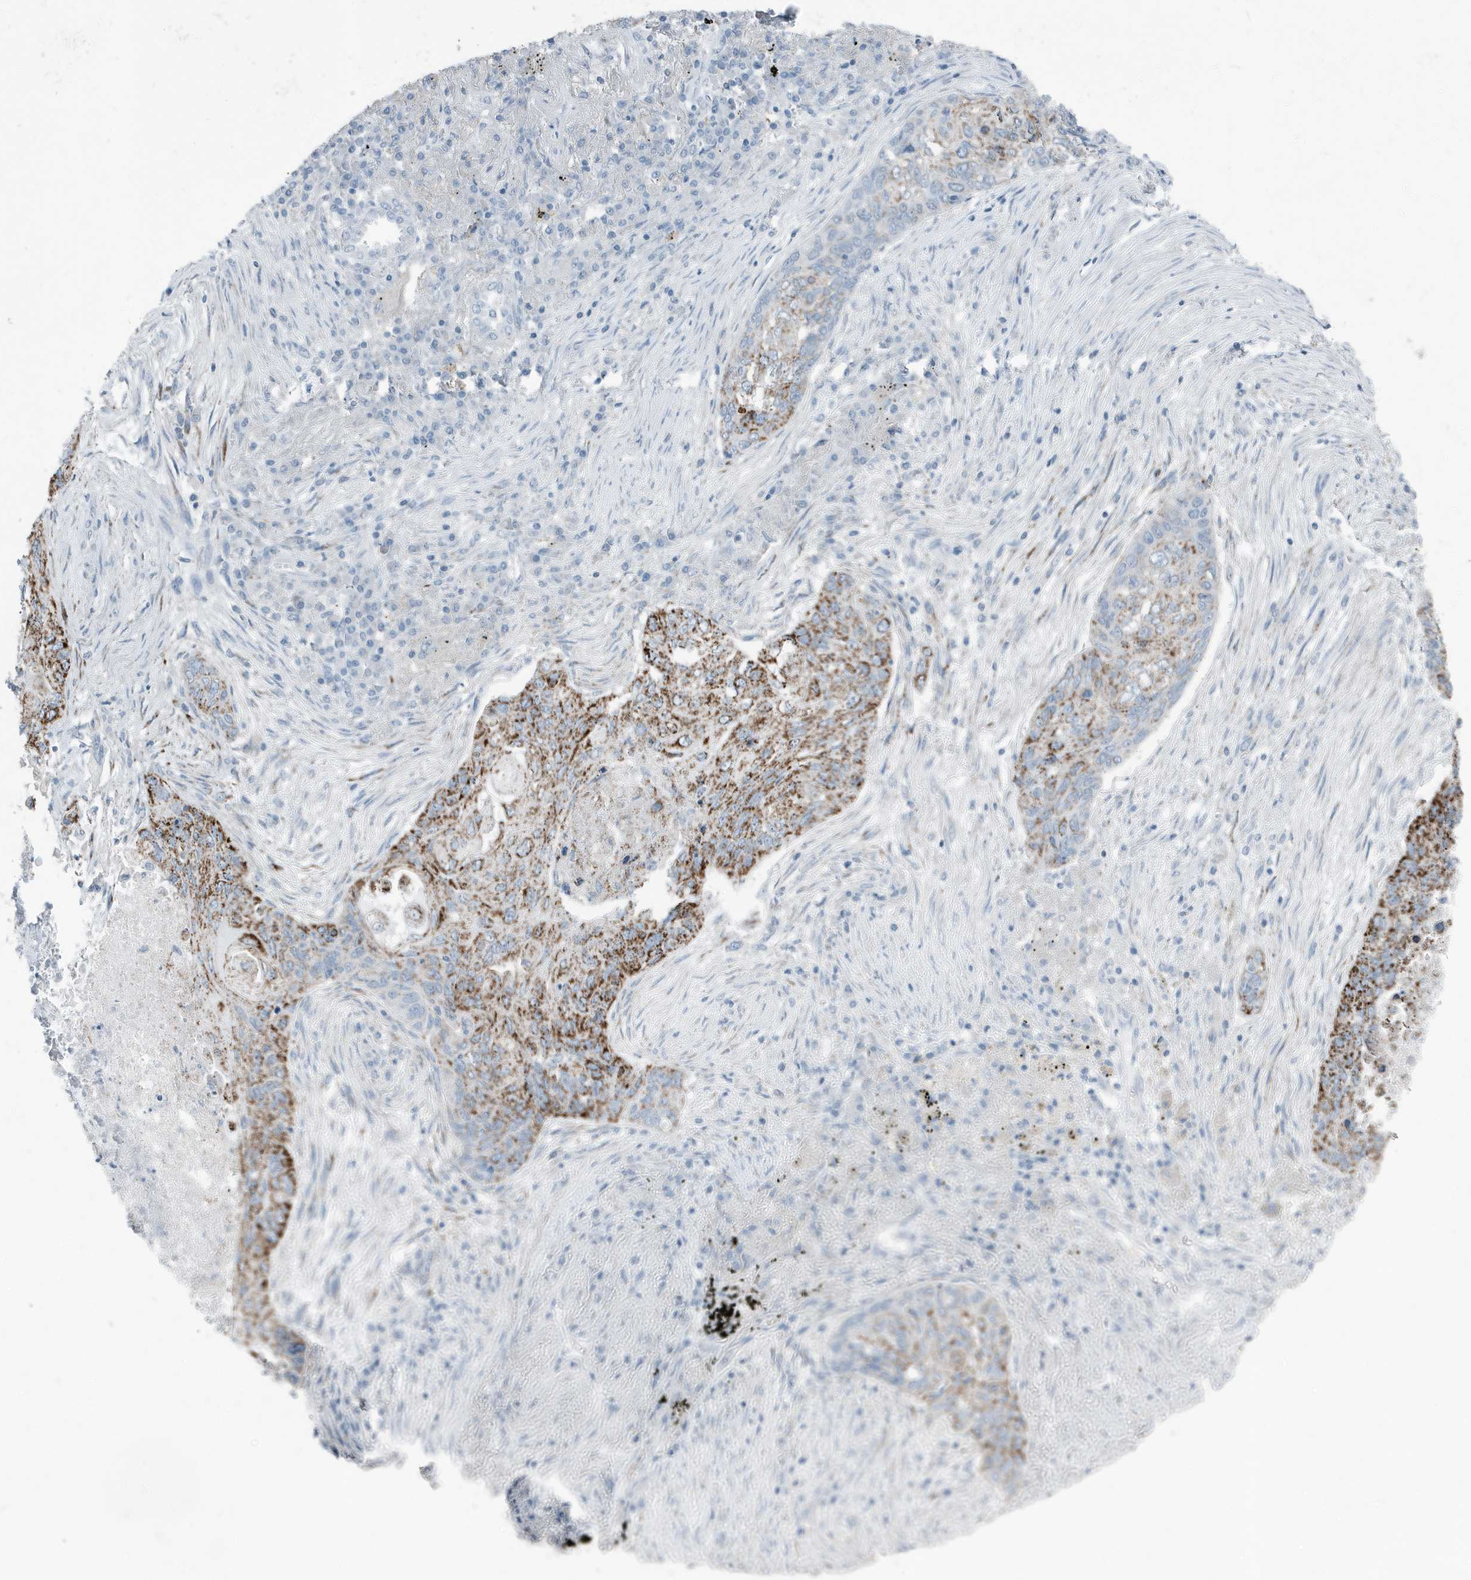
{"staining": {"intensity": "moderate", "quantity": "25%-75%", "location": "cytoplasmic/membranous"}, "tissue": "lung cancer", "cell_type": "Tumor cells", "image_type": "cancer", "snomed": [{"axis": "morphology", "description": "Squamous cell carcinoma, NOS"}, {"axis": "topography", "description": "Lung"}], "caption": "A micrograph showing moderate cytoplasmic/membranous expression in approximately 25%-75% of tumor cells in squamous cell carcinoma (lung), as visualized by brown immunohistochemical staining.", "gene": "FAM162A", "patient": {"sex": "female", "age": 63}}